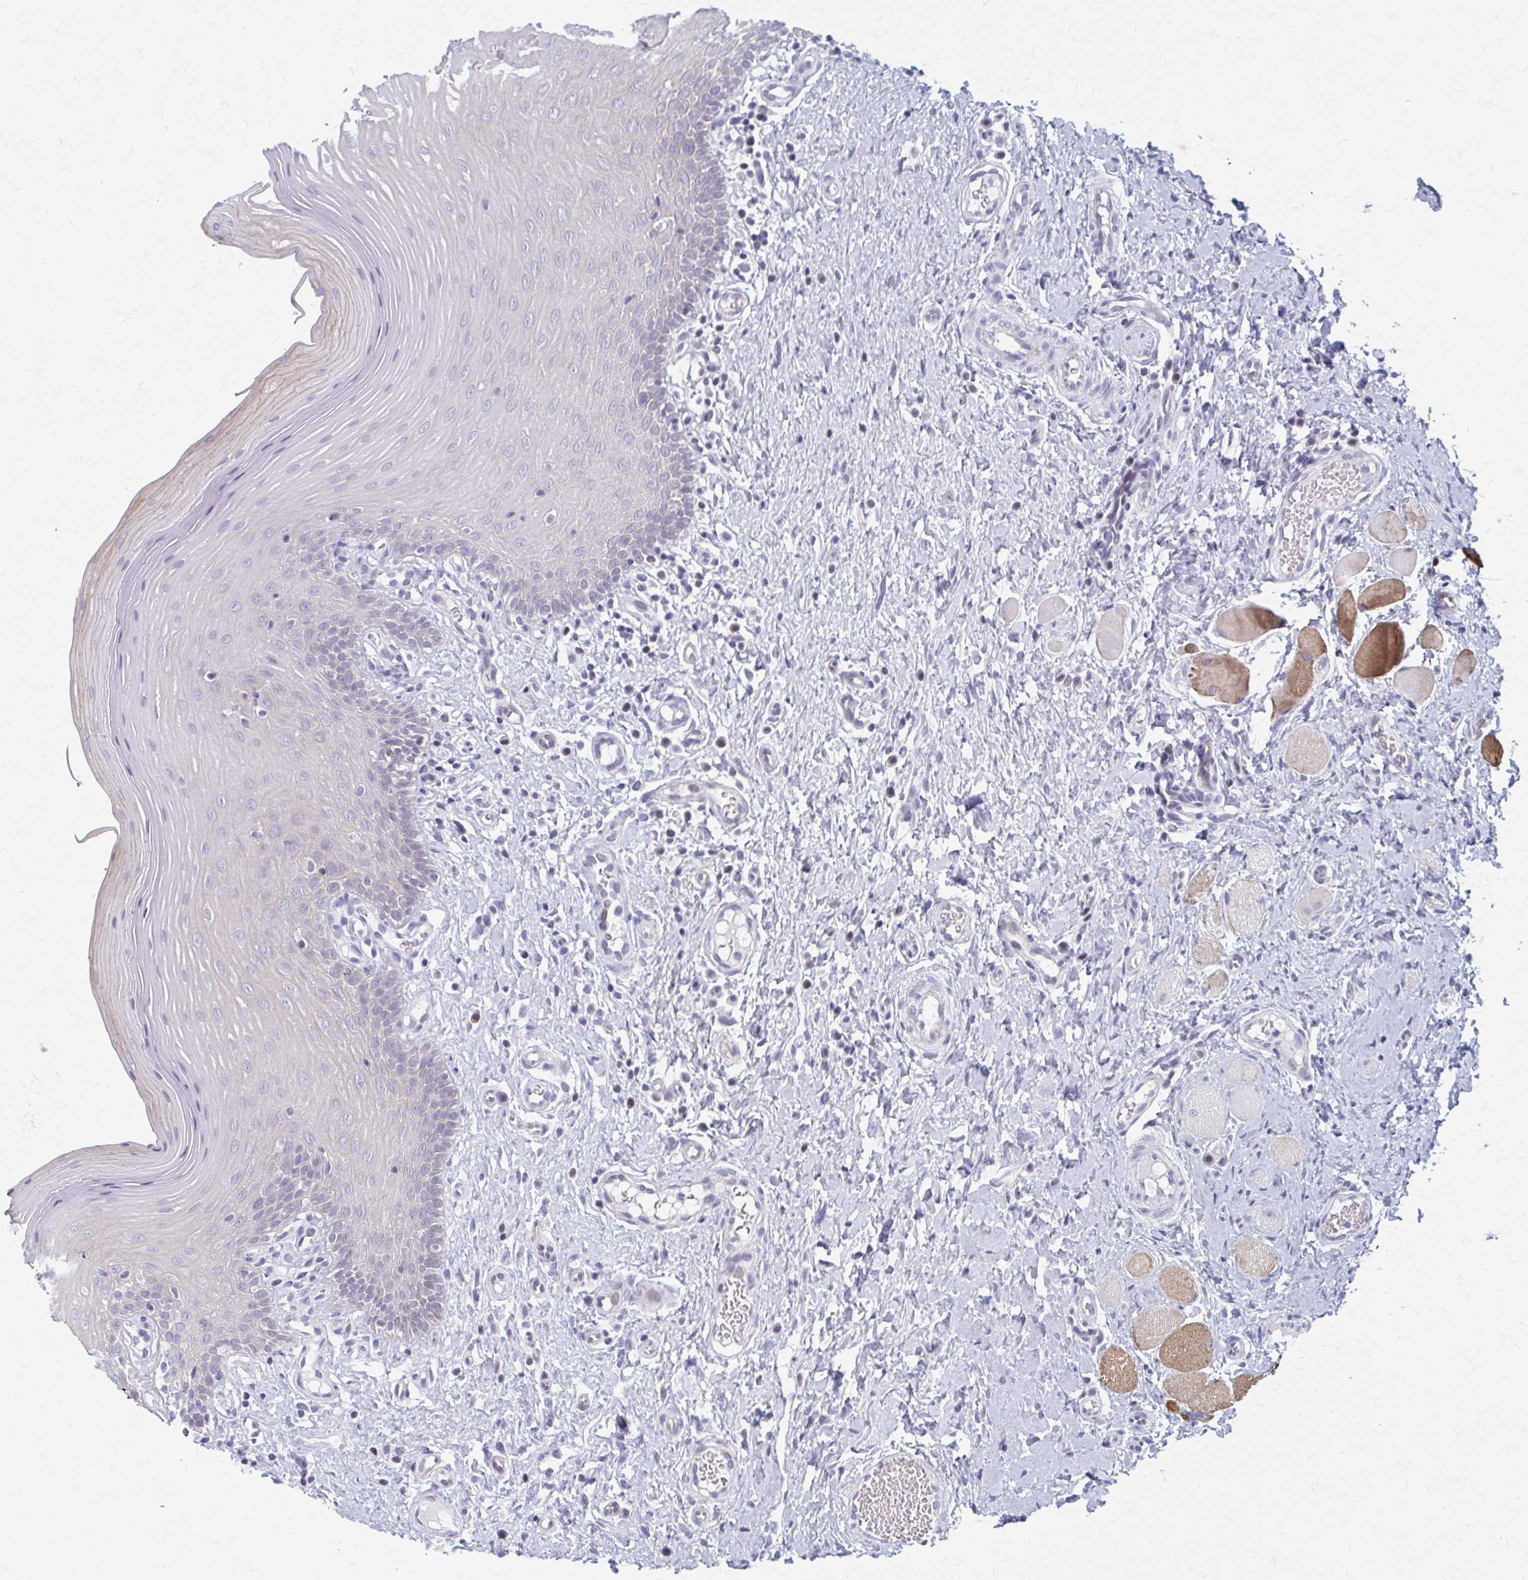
{"staining": {"intensity": "negative", "quantity": "none", "location": "none"}, "tissue": "oral mucosa", "cell_type": "Squamous epithelial cells", "image_type": "normal", "snomed": [{"axis": "morphology", "description": "Normal tissue, NOS"}, {"axis": "topography", "description": "Oral tissue"}, {"axis": "topography", "description": "Tounge, NOS"}], "caption": "Squamous epithelial cells show no significant staining in normal oral mucosa. (Immunohistochemistry (ihc), brightfield microscopy, high magnification).", "gene": "ABHD16B", "patient": {"sex": "female", "age": 58}}